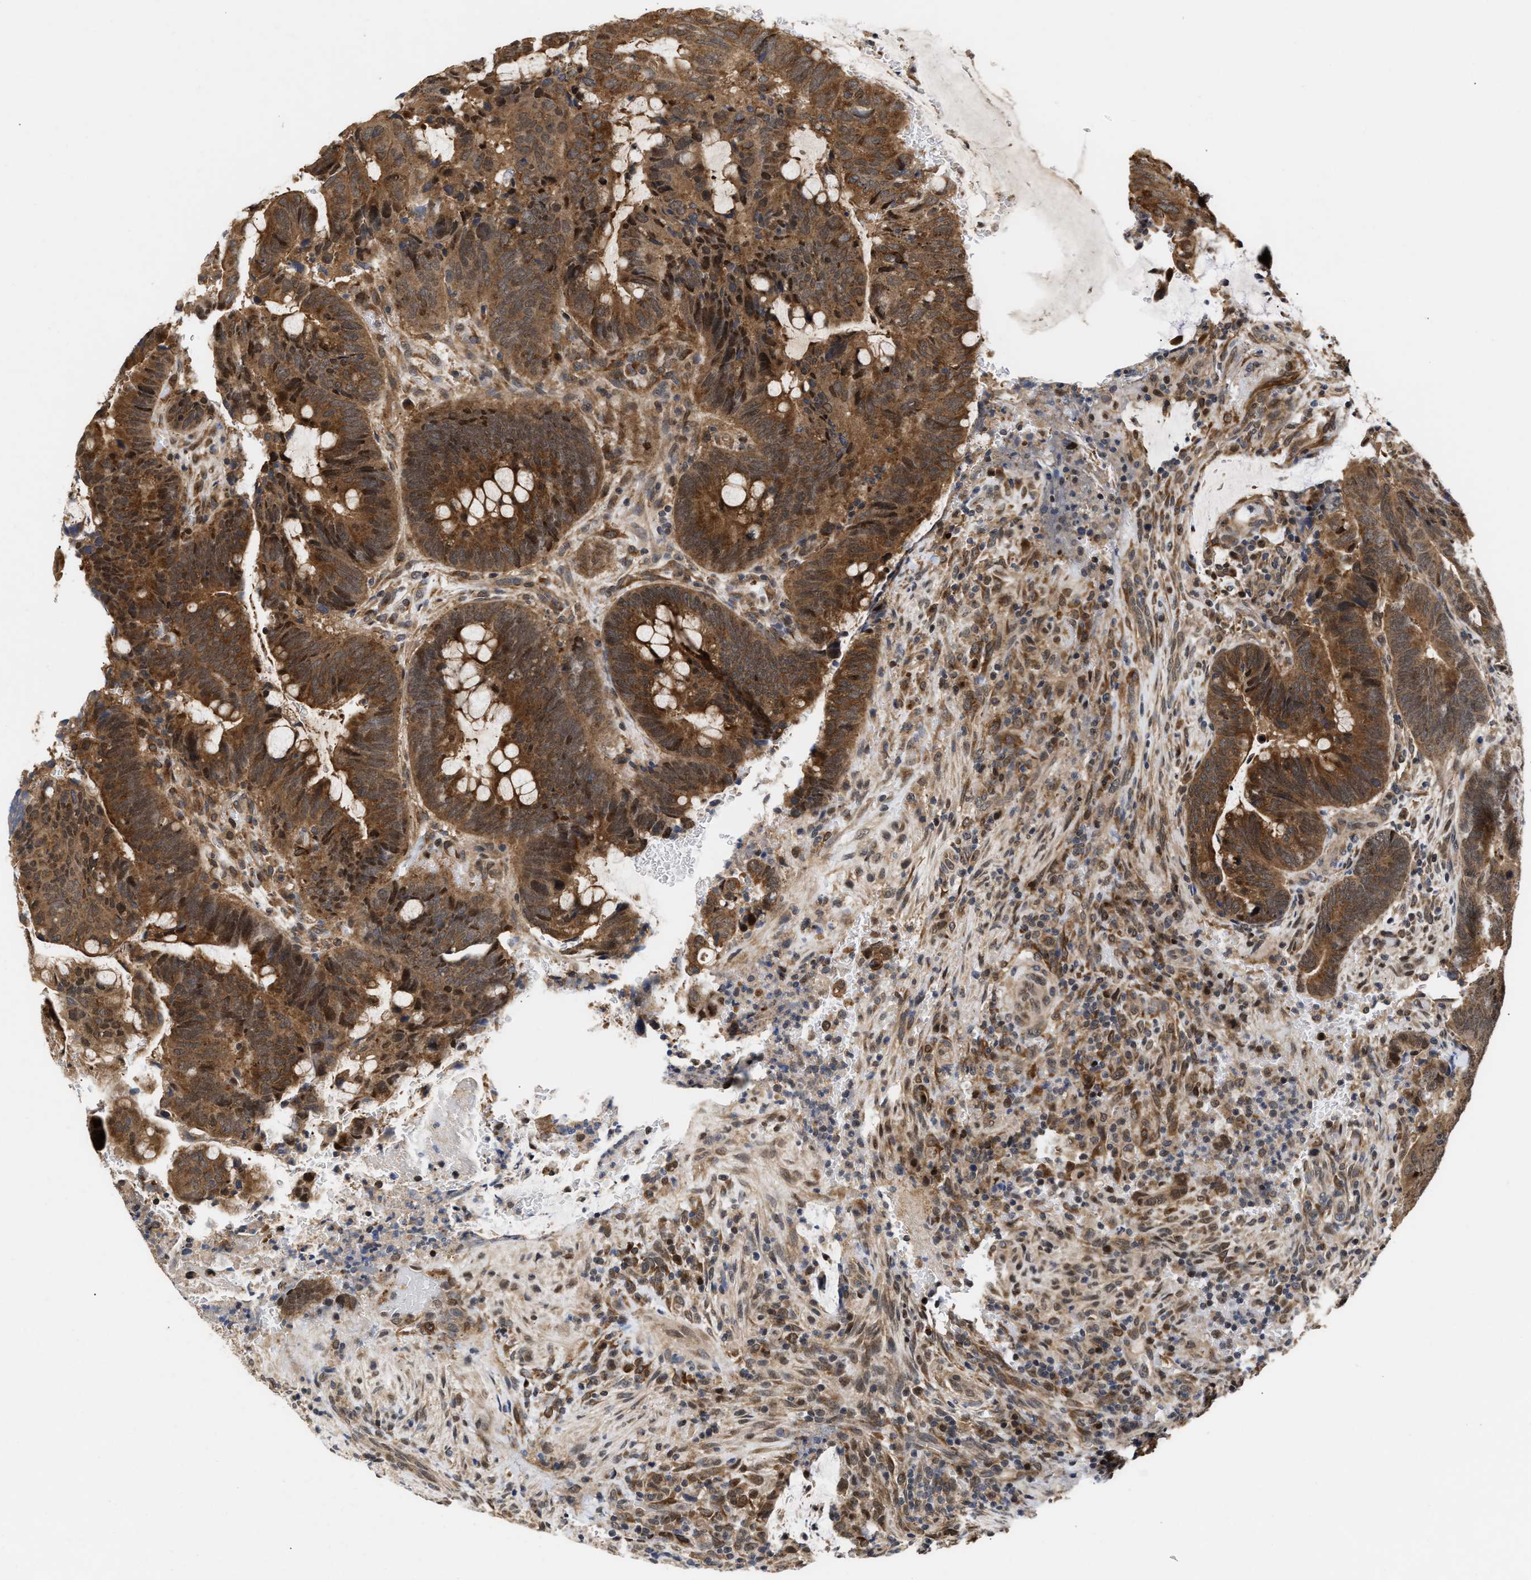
{"staining": {"intensity": "strong", "quantity": ">75%", "location": "cytoplasmic/membranous"}, "tissue": "colorectal cancer", "cell_type": "Tumor cells", "image_type": "cancer", "snomed": [{"axis": "morphology", "description": "Normal tissue, NOS"}, {"axis": "morphology", "description": "Adenocarcinoma, NOS"}, {"axis": "topography", "description": "Rectum"}, {"axis": "topography", "description": "Peripheral nerve tissue"}], "caption": "Protein staining of colorectal cancer tissue reveals strong cytoplasmic/membranous staining in approximately >75% of tumor cells. Nuclei are stained in blue.", "gene": "CLIP2", "patient": {"sex": "male", "age": 92}}